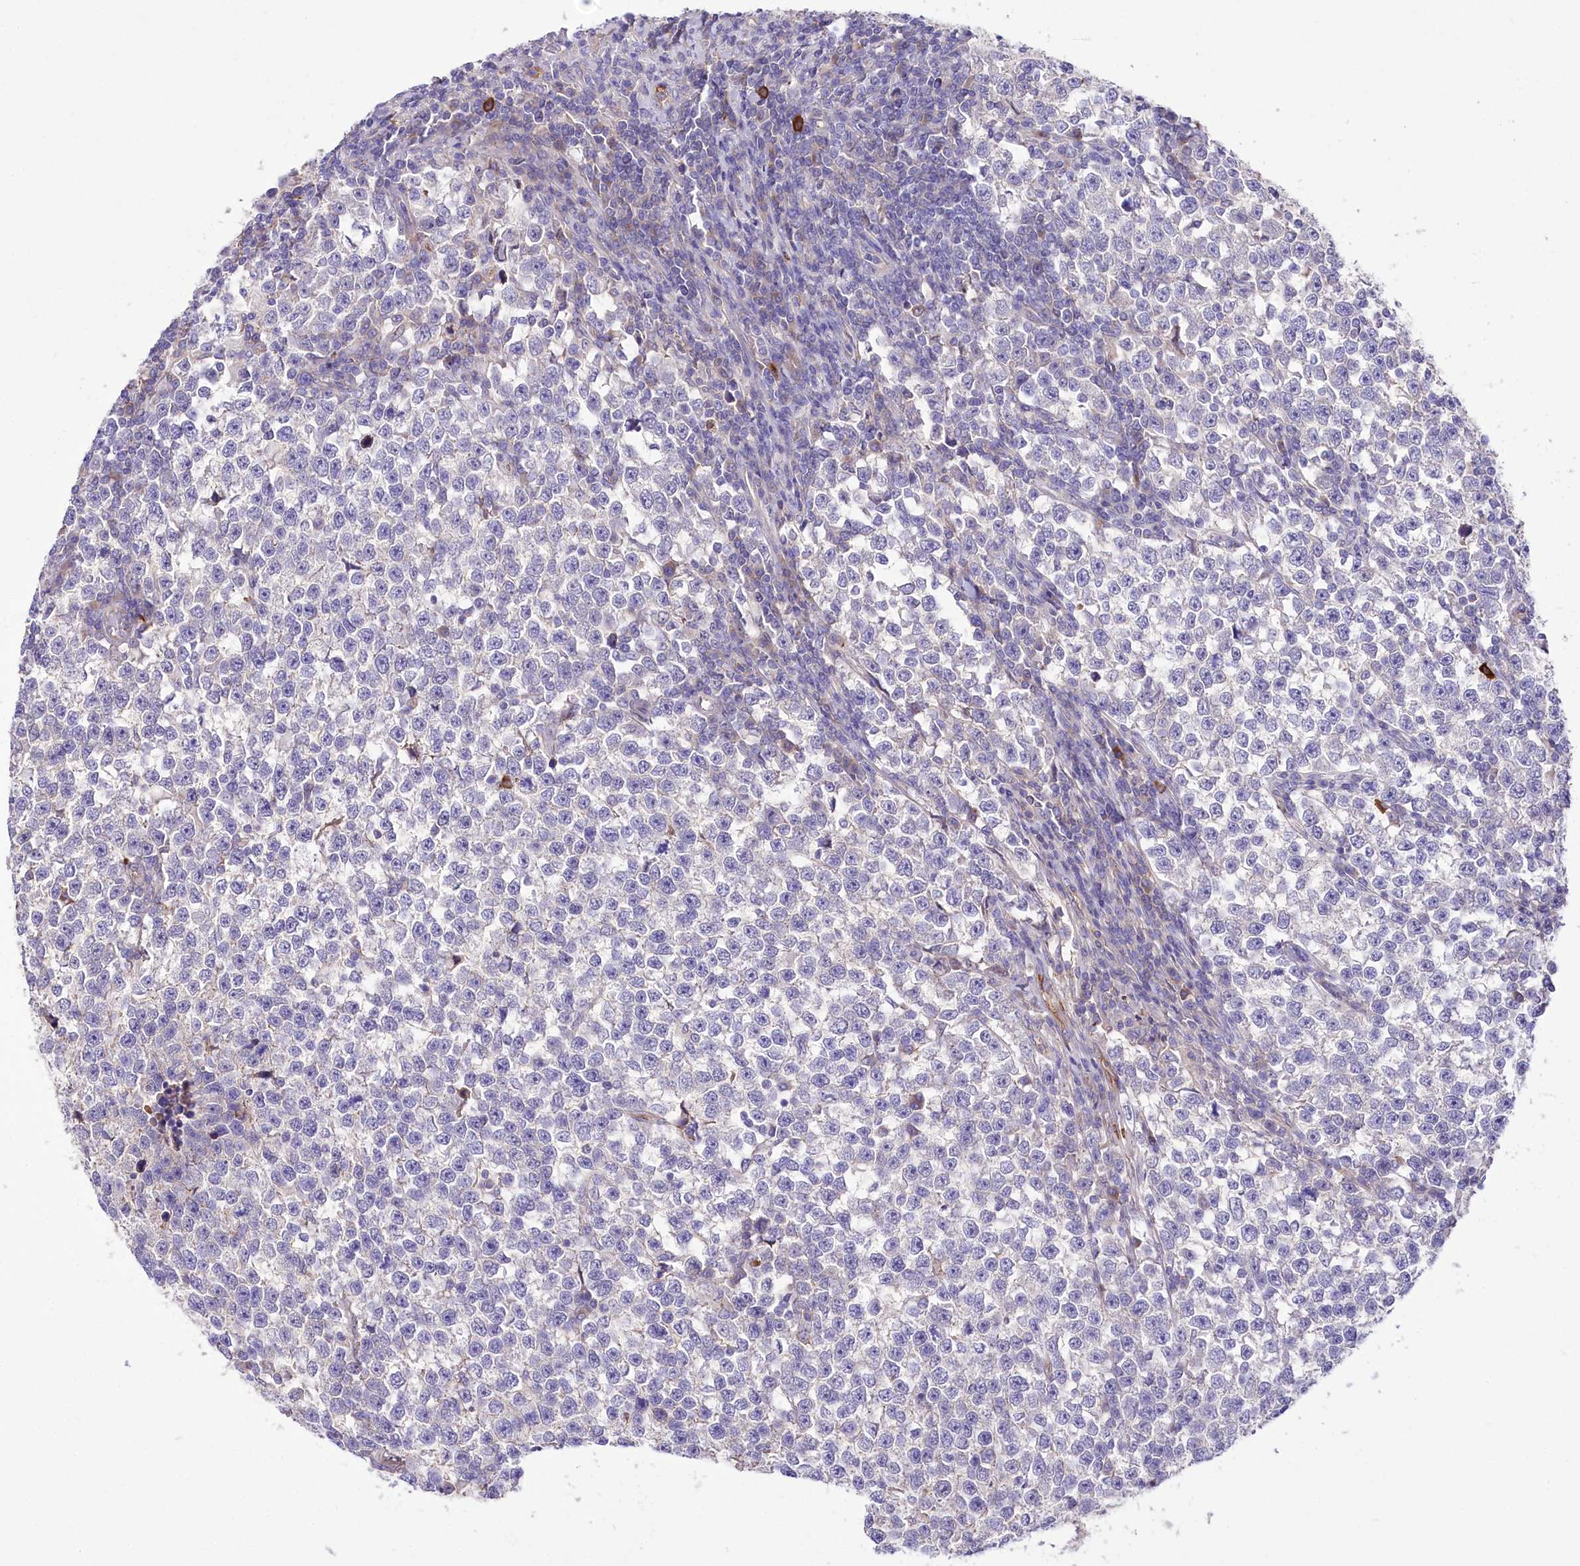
{"staining": {"intensity": "negative", "quantity": "none", "location": "none"}, "tissue": "testis cancer", "cell_type": "Tumor cells", "image_type": "cancer", "snomed": [{"axis": "morphology", "description": "Normal tissue, NOS"}, {"axis": "morphology", "description": "Seminoma, NOS"}, {"axis": "topography", "description": "Testis"}], "caption": "There is no significant positivity in tumor cells of testis seminoma.", "gene": "CEP164", "patient": {"sex": "male", "age": 43}}